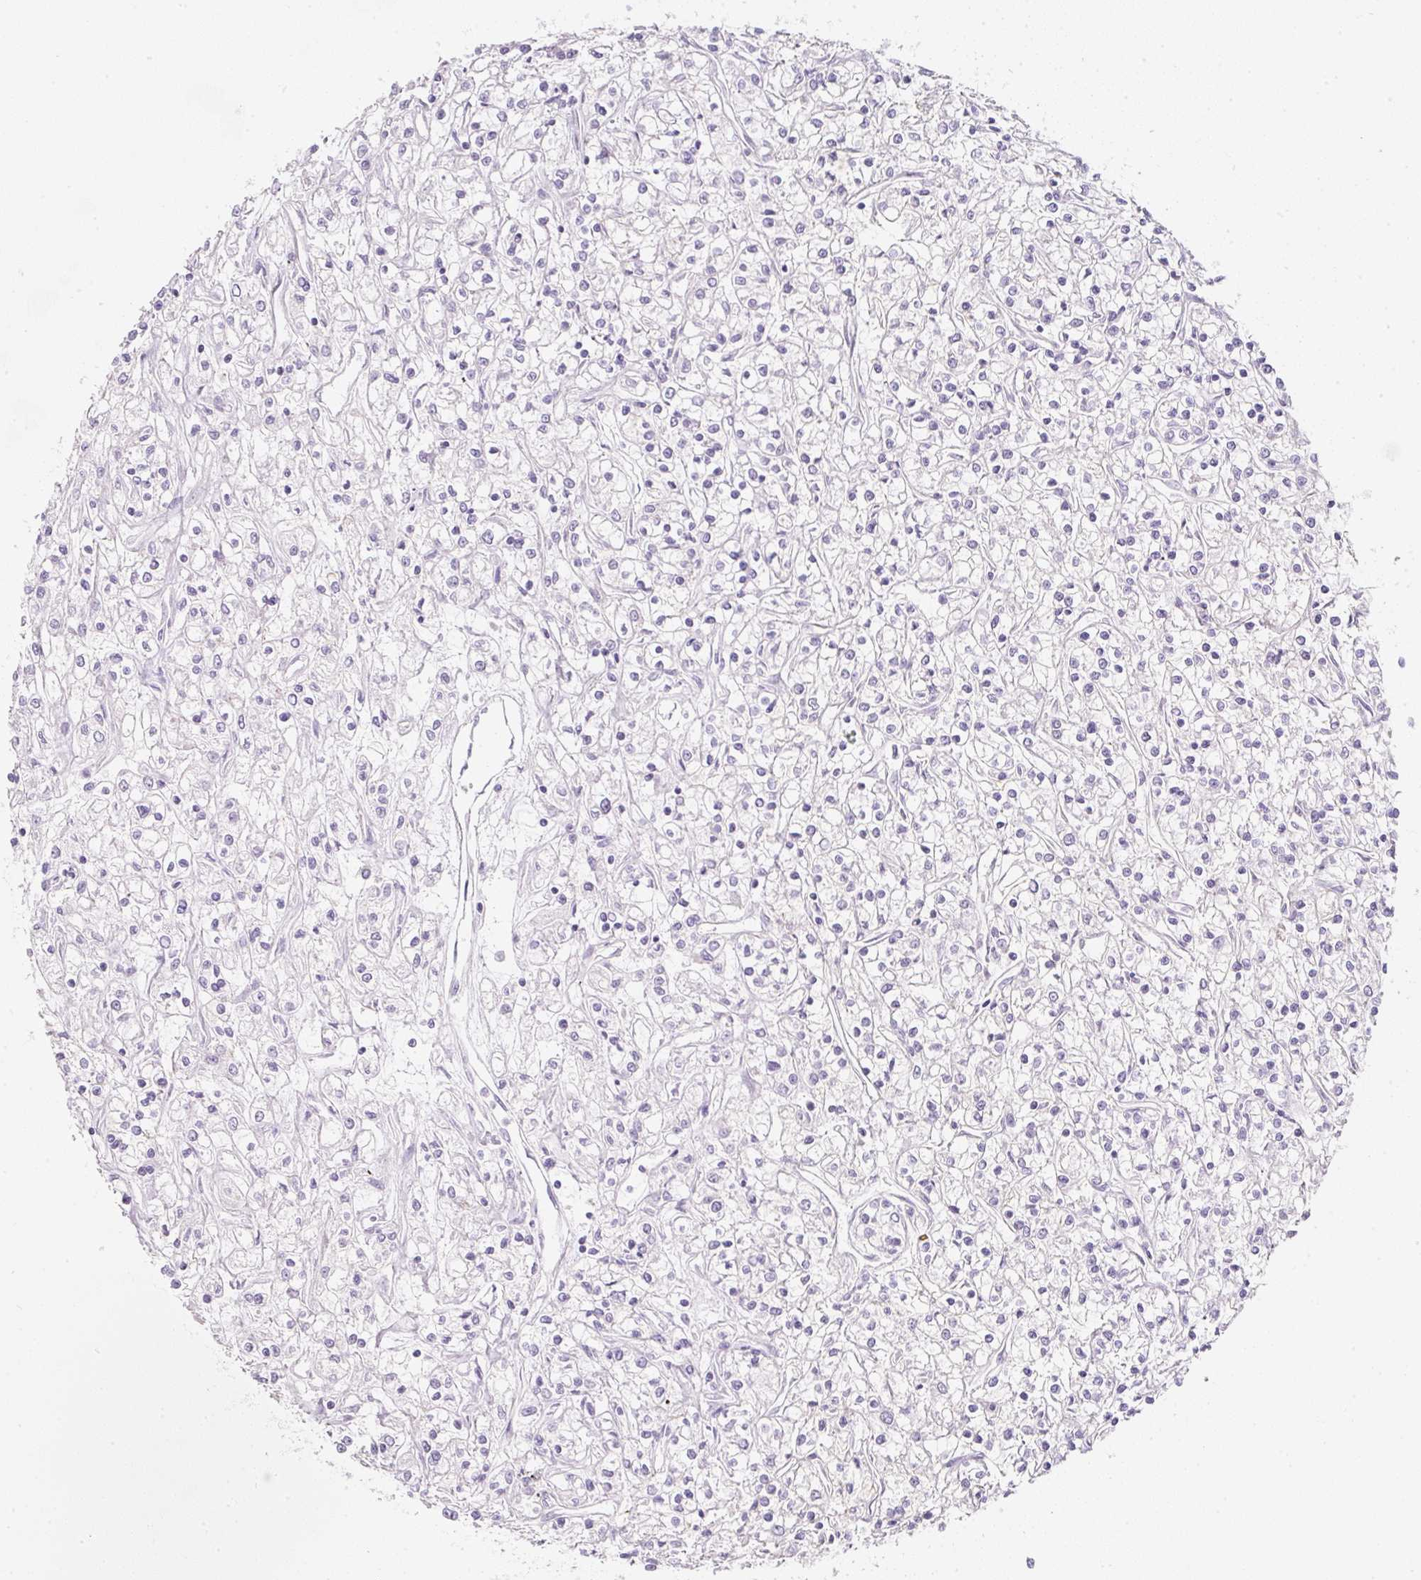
{"staining": {"intensity": "negative", "quantity": "none", "location": "none"}, "tissue": "renal cancer", "cell_type": "Tumor cells", "image_type": "cancer", "snomed": [{"axis": "morphology", "description": "Adenocarcinoma, NOS"}, {"axis": "topography", "description": "Kidney"}], "caption": "Protein analysis of renal cancer shows no significant staining in tumor cells. Brightfield microscopy of immunohistochemistry stained with DAB (brown) and hematoxylin (blue), captured at high magnification.", "gene": "SLC2A2", "patient": {"sex": "female", "age": 59}}